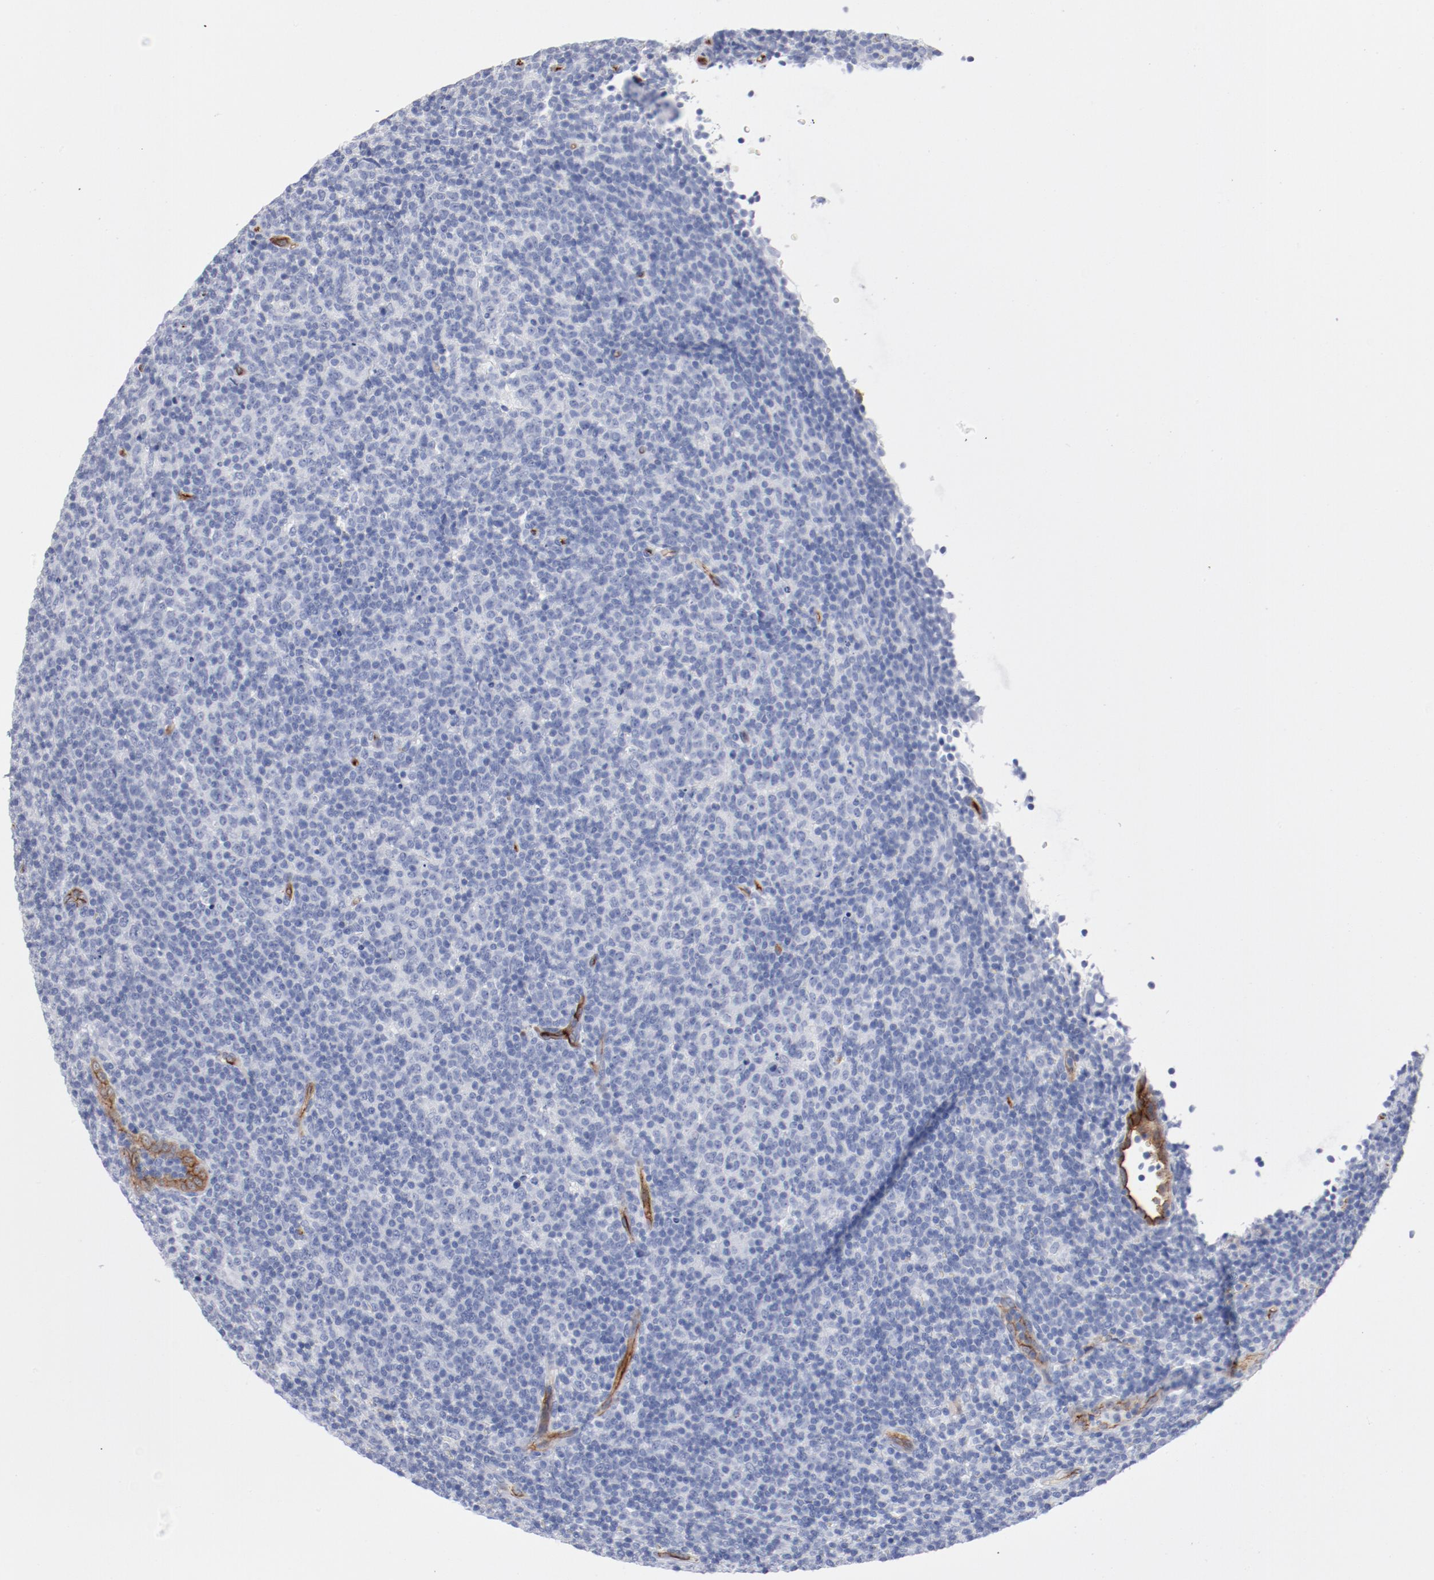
{"staining": {"intensity": "negative", "quantity": "none", "location": "none"}, "tissue": "lymphoma", "cell_type": "Tumor cells", "image_type": "cancer", "snomed": [{"axis": "morphology", "description": "Malignant lymphoma, non-Hodgkin's type, Low grade"}, {"axis": "topography", "description": "Lymph node"}], "caption": "Immunohistochemistry image of lymphoma stained for a protein (brown), which displays no positivity in tumor cells.", "gene": "SHANK3", "patient": {"sex": "male", "age": 70}}